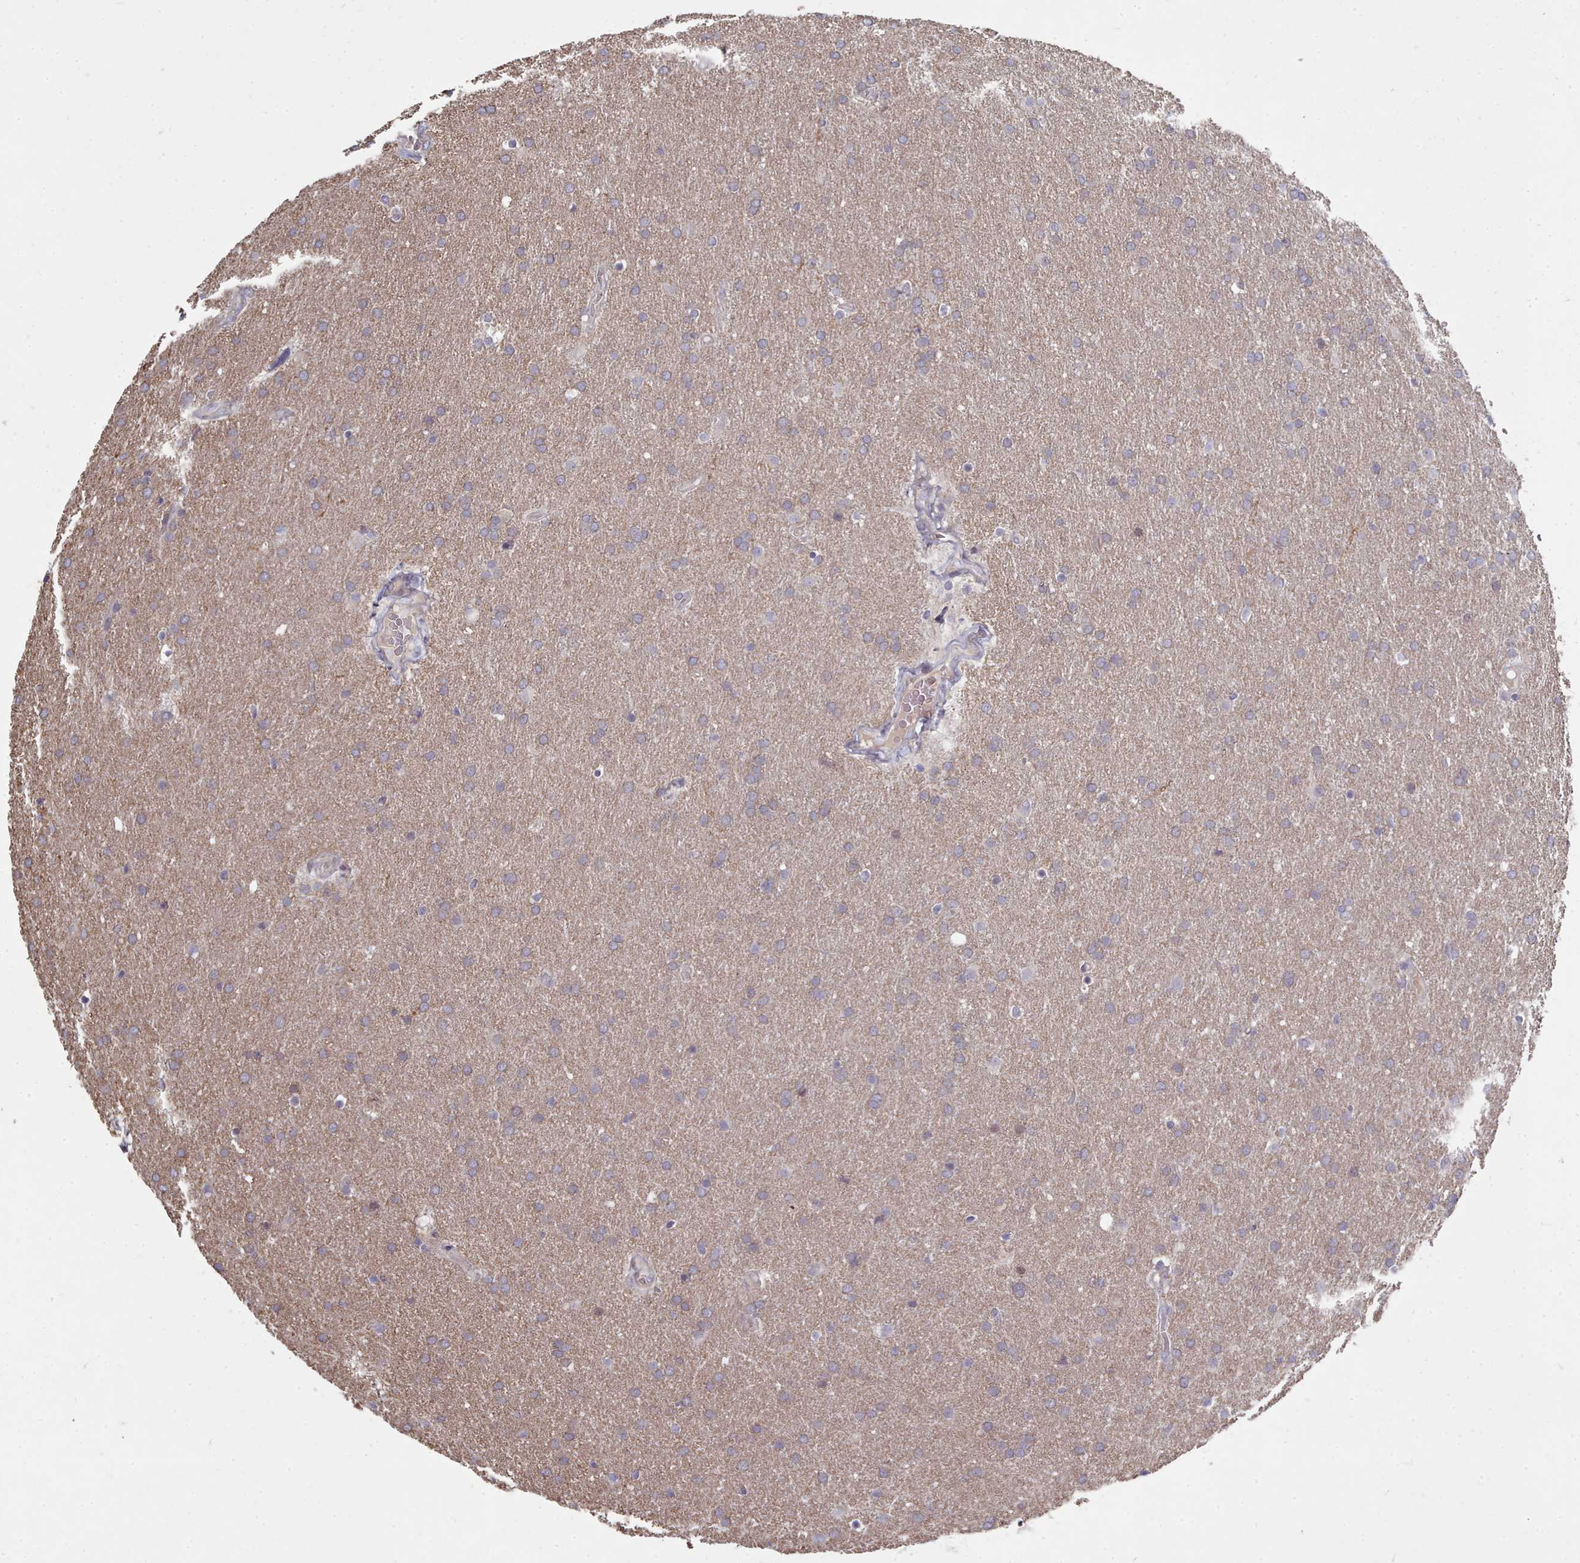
{"staining": {"intensity": "weak", "quantity": "<25%", "location": "cytoplasmic/membranous"}, "tissue": "glioma", "cell_type": "Tumor cells", "image_type": "cancer", "snomed": [{"axis": "morphology", "description": "Glioma, malignant, Low grade"}, {"axis": "topography", "description": "Brain"}], "caption": "High power microscopy histopathology image of an immunohistochemistry (IHC) photomicrograph of glioma, revealing no significant staining in tumor cells.", "gene": "ACKR3", "patient": {"sex": "female", "age": 32}}